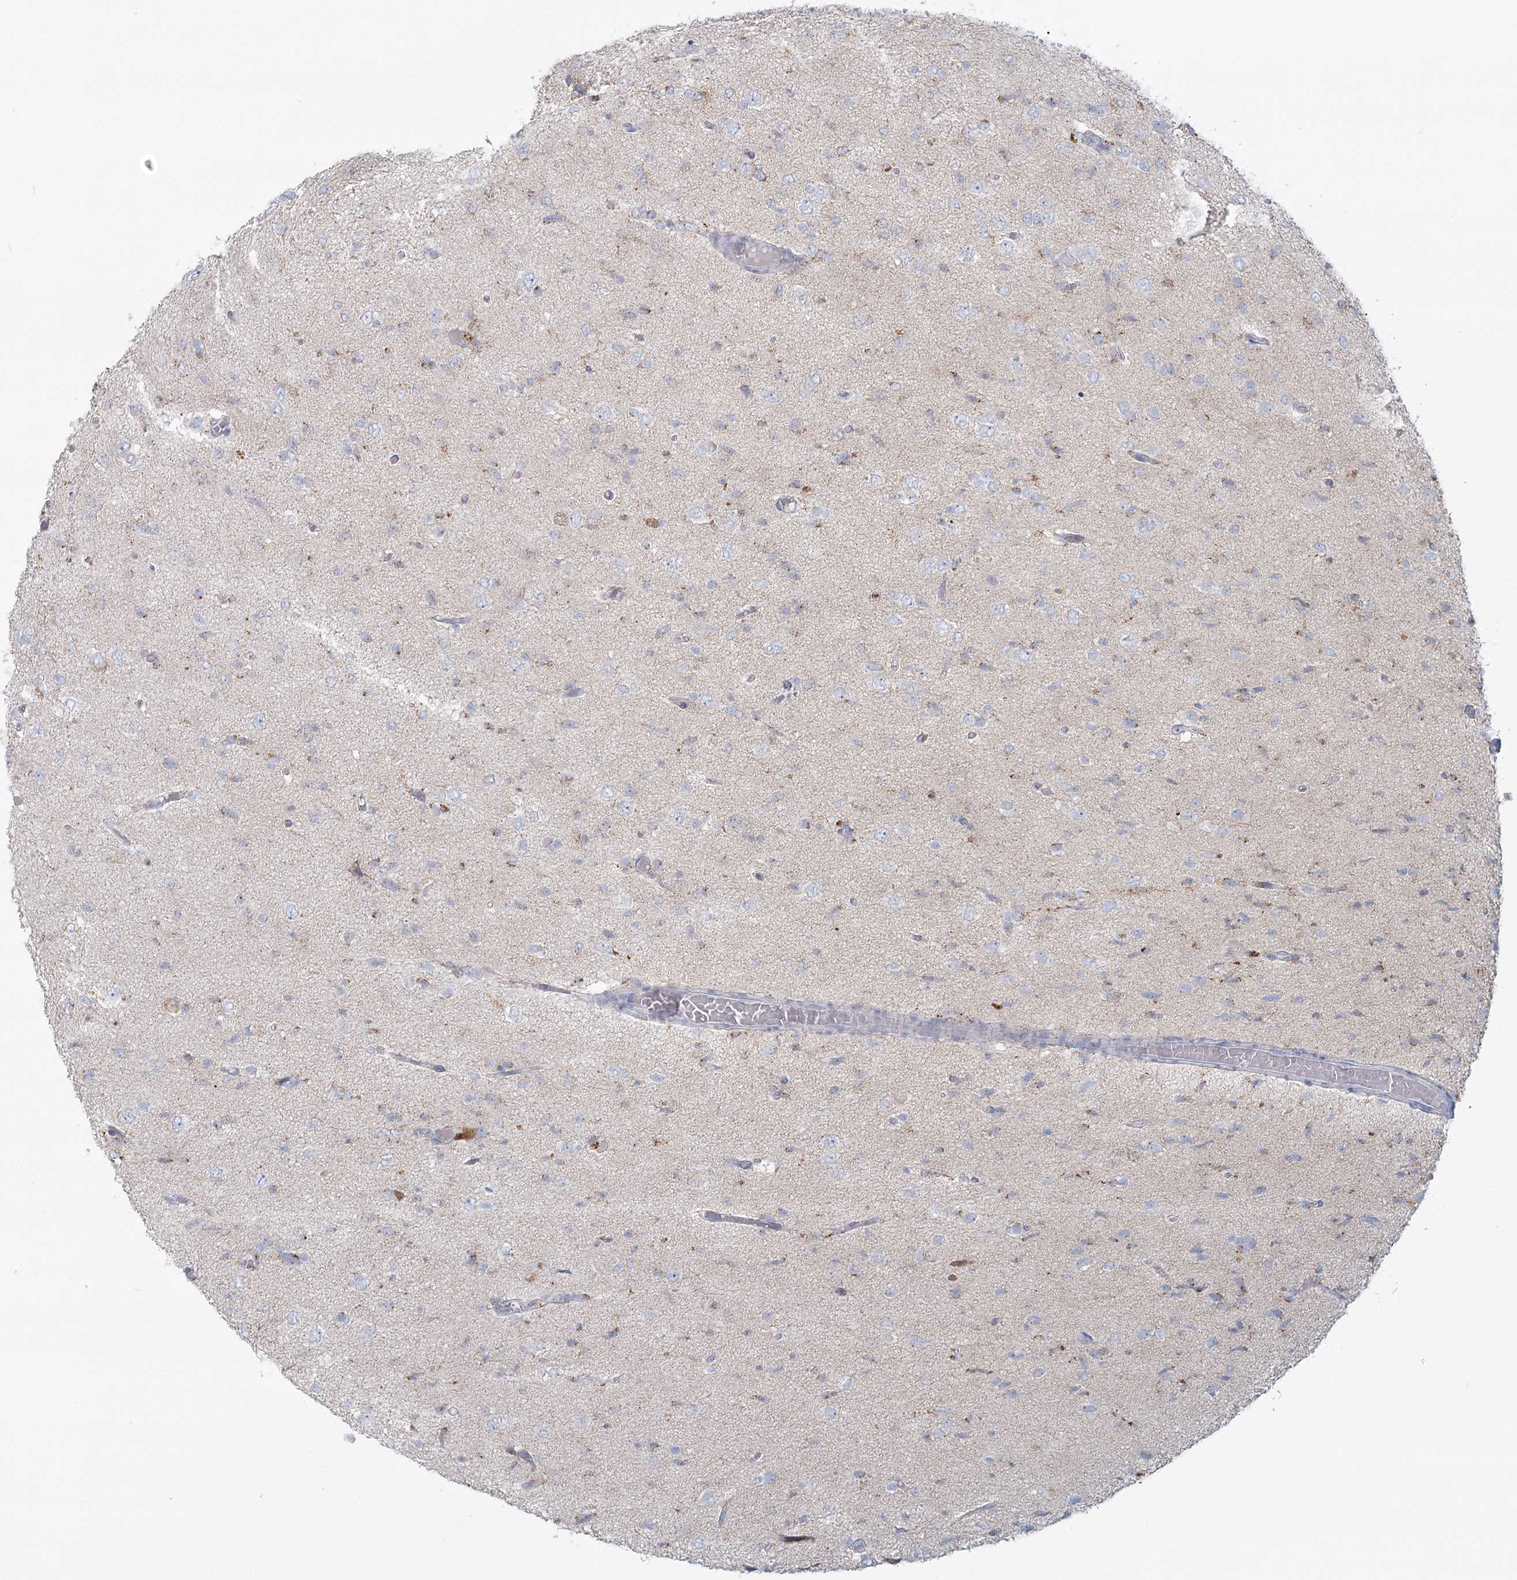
{"staining": {"intensity": "negative", "quantity": "none", "location": "none"}, "tissue": "glioma", "cell_type": "Tumor cells", "image_type": "cancer", "snomed": [{"axis": "morphology", "description": "Glioma, malignant, High grade"}, {"axis": "topography", "description": "Brain"}], "caption": "Immunohistochemistry histopathology image of human malignant glioma (high-grade) stained for a protein (brown), which reveals no positivity in tumor cells.", "gene": "BPHL", "patient": {"sex": "female", "age": 59}}